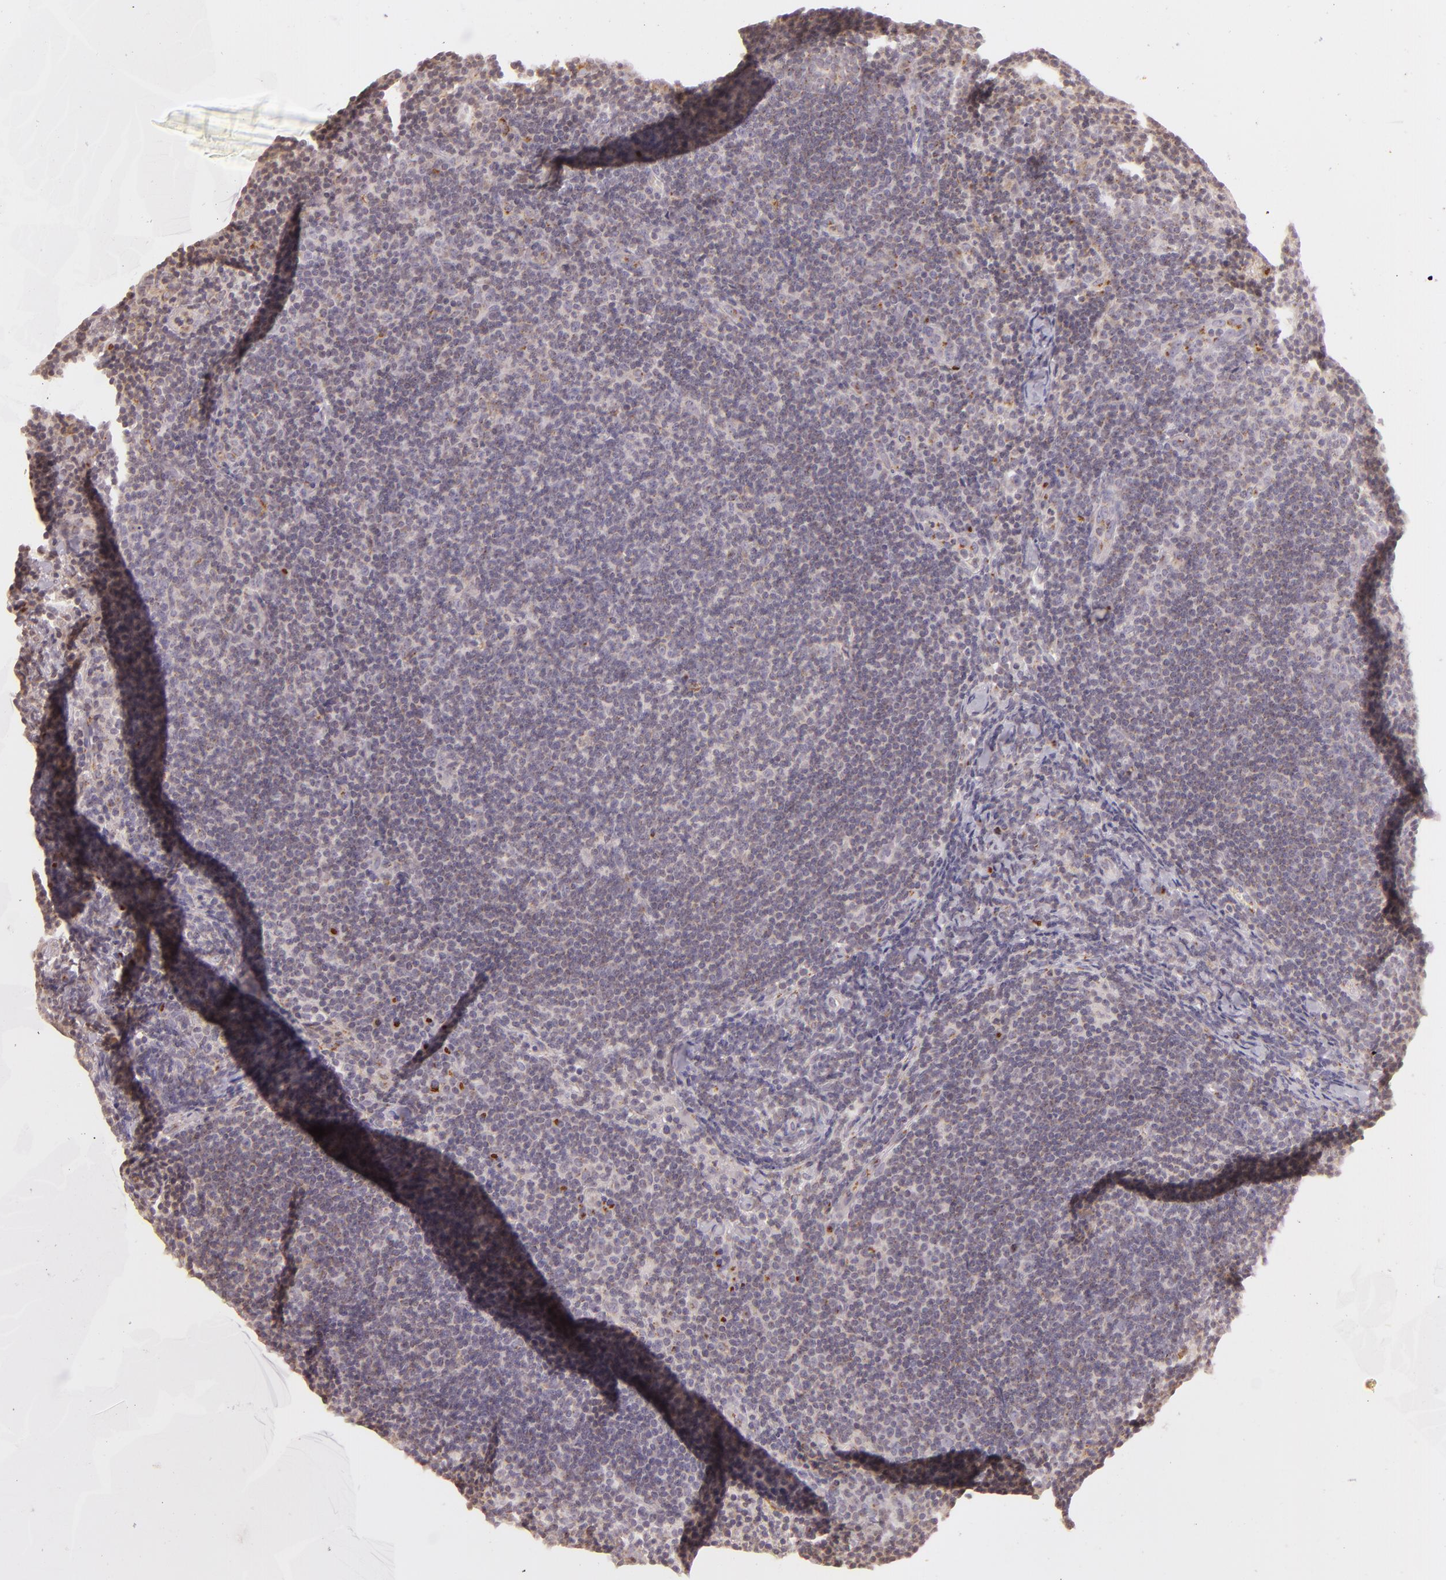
{"staining": {"intensity": "weak", "quantity": ">75%", "location": "cytoplasmic/membranous"}, "tissue": "lymphoma", "cell_type": "Tumor cells", "image_type": "cancer", "snomed": [{"axis": "morphology", "description": "Malignant lymphoma, non-Hodgkin's type, Low grade"}, {"axis": "topography", "description": "Lymph node"}], "caption": "About >75% of tumor cells in lymphoma show weak cytoplasmic/membranous protein staining as visualized by brown immunohistochemical staining.", "gene": "LGMN", "patient": {"sex": "male", "age": 49}}